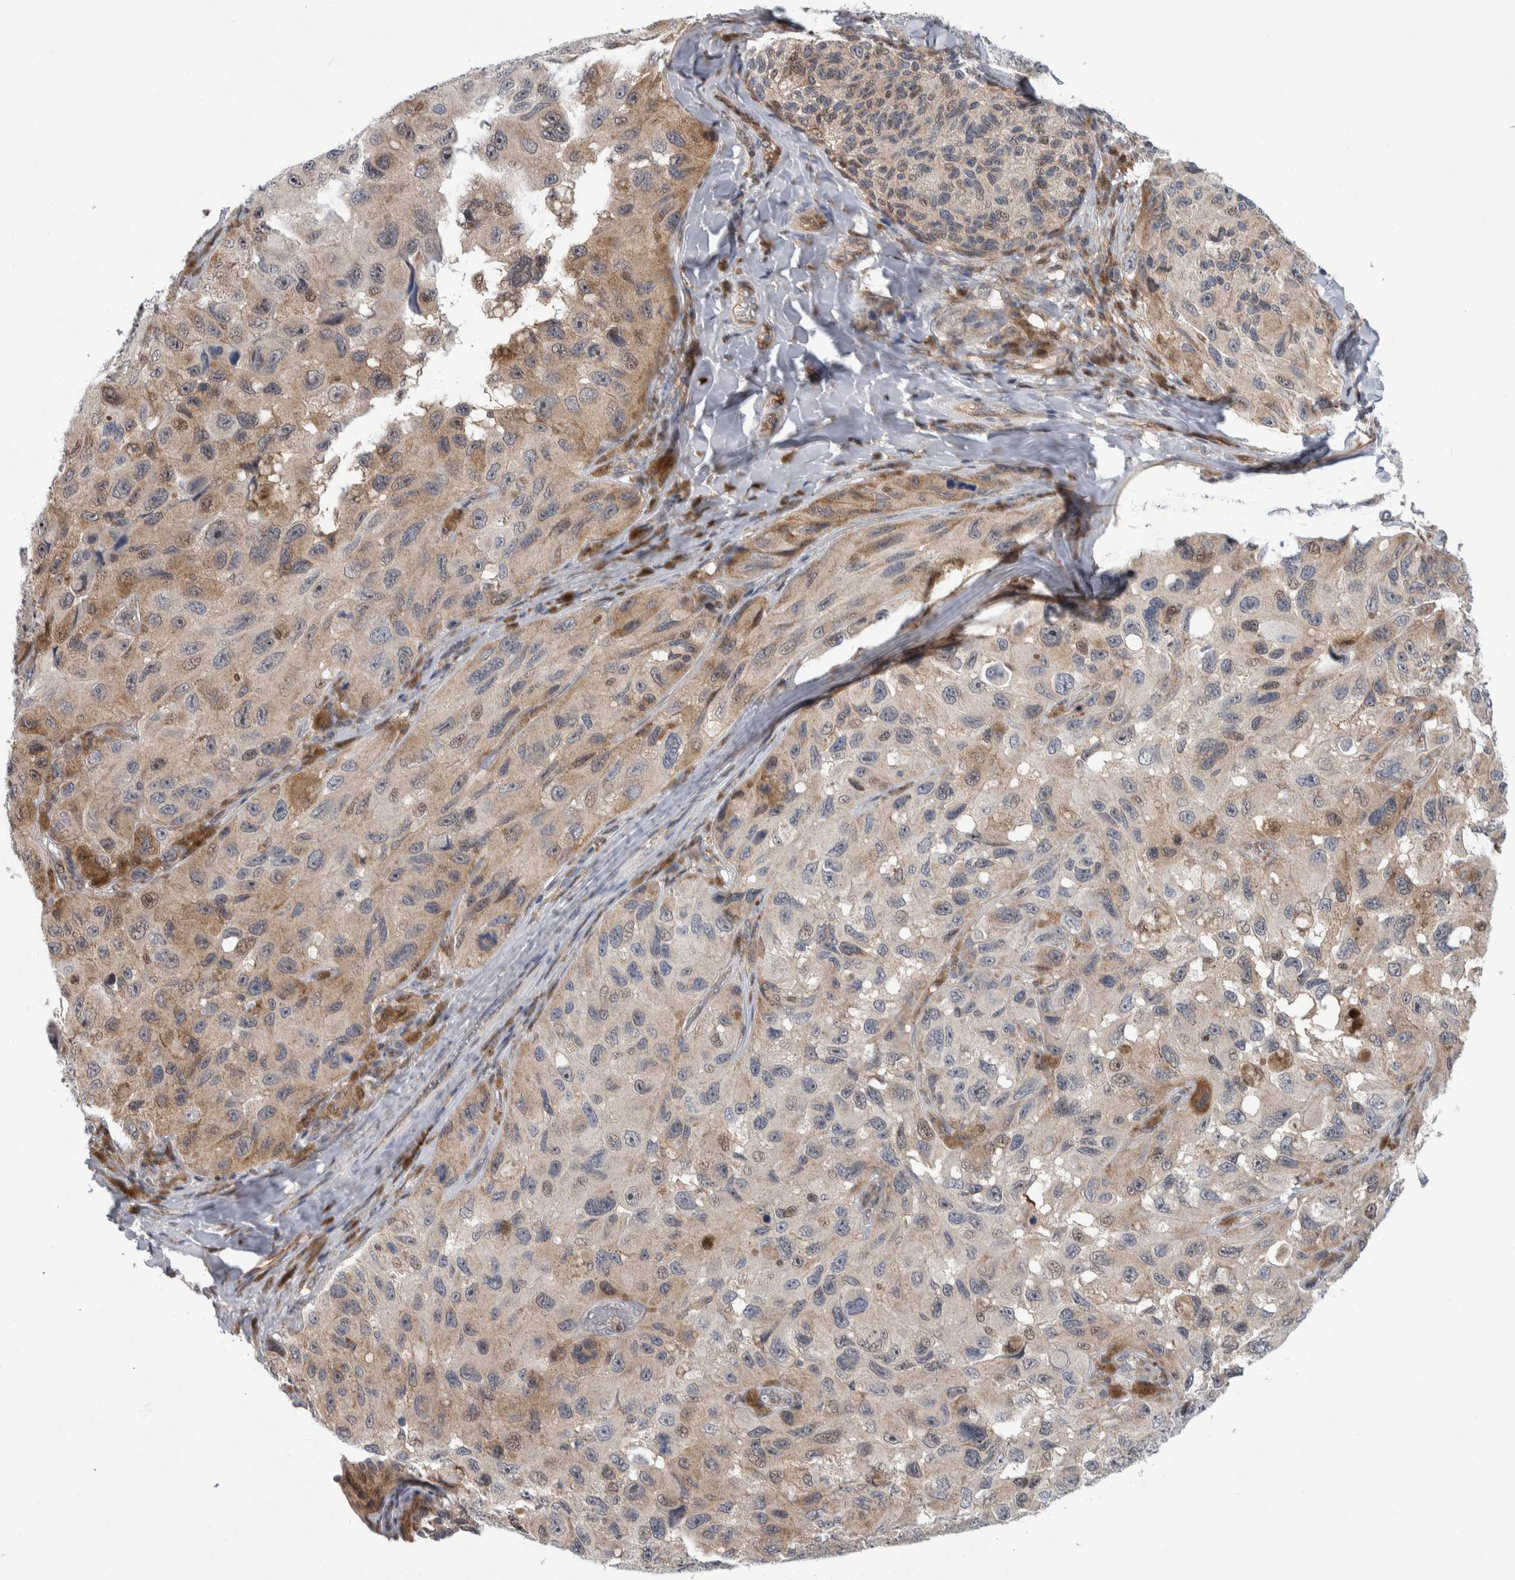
{"staining": {"intensity": "weak", "quantity": "25%-75%", "location": "cytoplasmic/membranous"}, "tissue": "melanoma", "cell_type": "Tumor cells", "image_type": "cancer", "snomed": [{"axis": "morphology", "description": "Malignant melanoma, NOS"}, {"axis": "topography", "description": "Skin"}], "caption": "Human malignant melanoma stained with a protein marker shows weak staining in tumor cells.", "gene": "PTPA", "patient": {"sex": "female", "age": 73}}